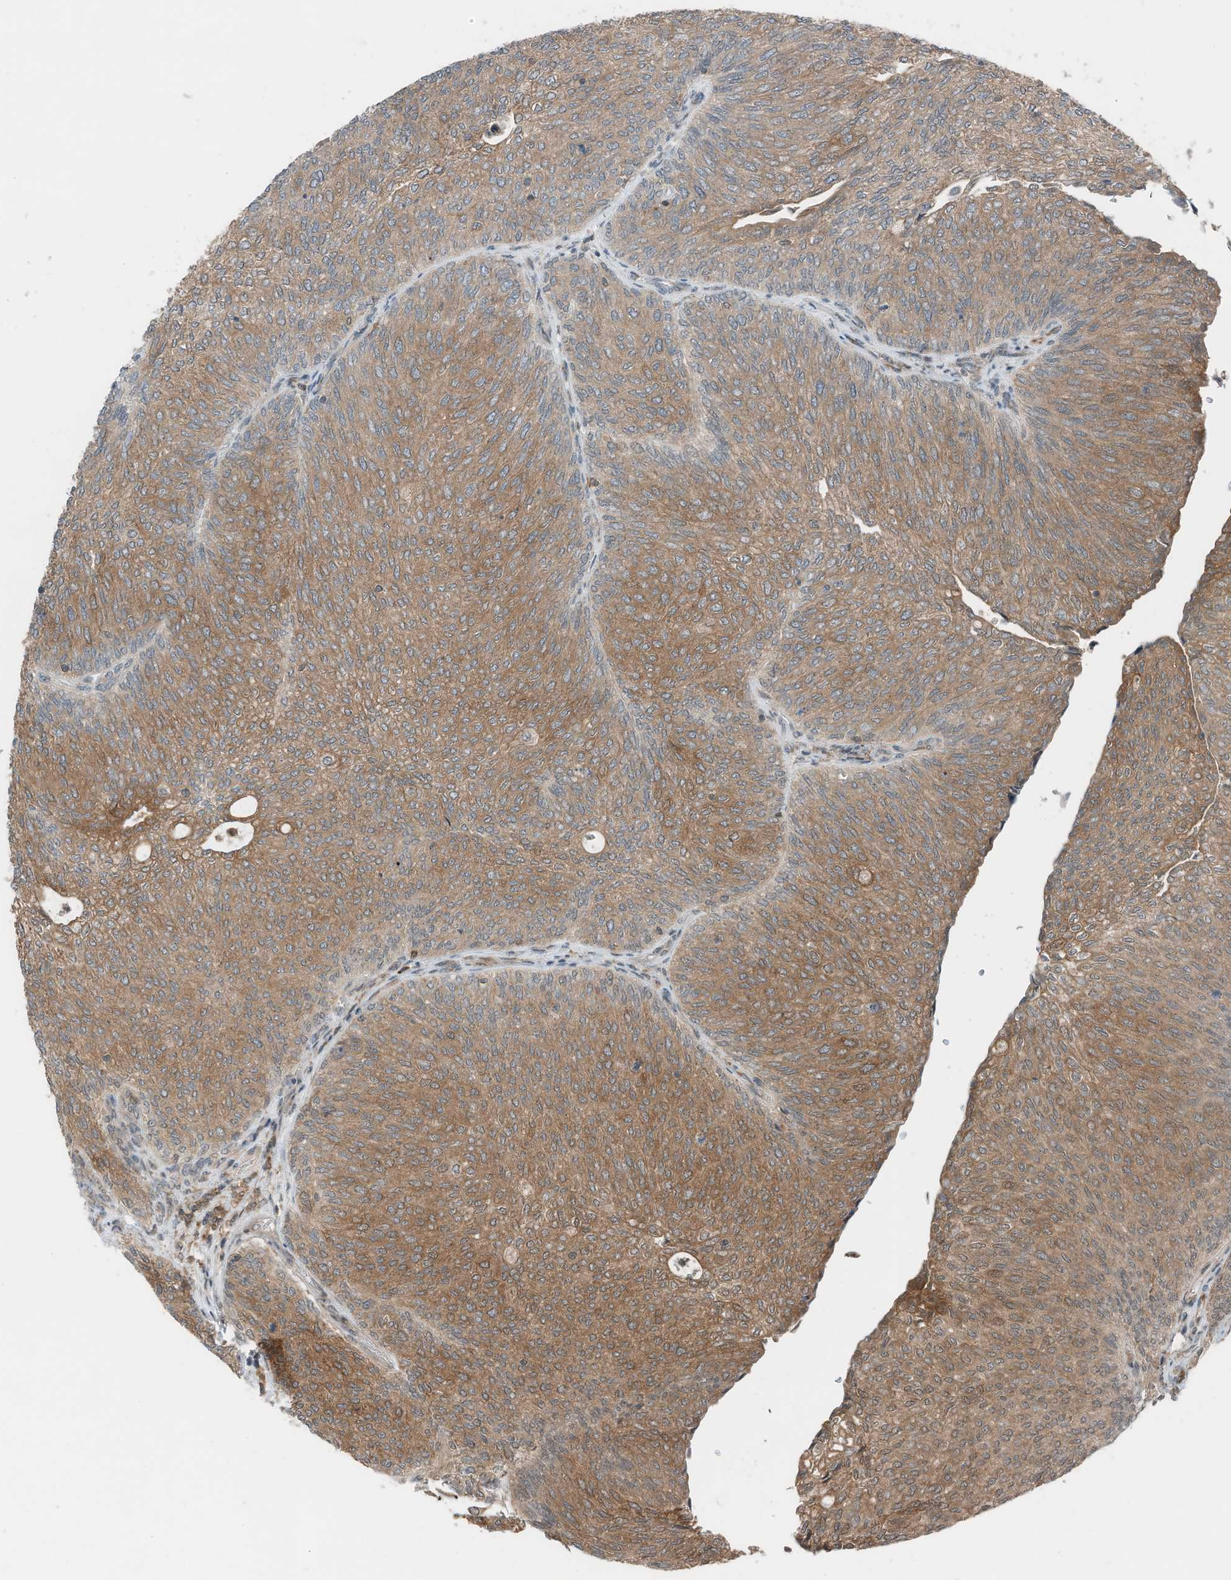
{"staining": {"intensity": "moderate", "quantity": ">75%", "location": "cytoplasmic/membranous"}, "tissue": "urothelial cancer", "cell_type": "Tumor cells", "image_type": "cancer", "snomed": [{"axis": "morphology", "description": "Urothelial carcinoma, Low grade"}, {"axis": "topography", "description": "Urinary bladder"}], "caption": "Immunohistochemical staining of urothelial cancer displays medium levels of moderate cytoplasmic/membranous staining in approximately >75% of tumor cells.", "gene": "RMND1", "patient": {"sex": "female", "age": 79}}